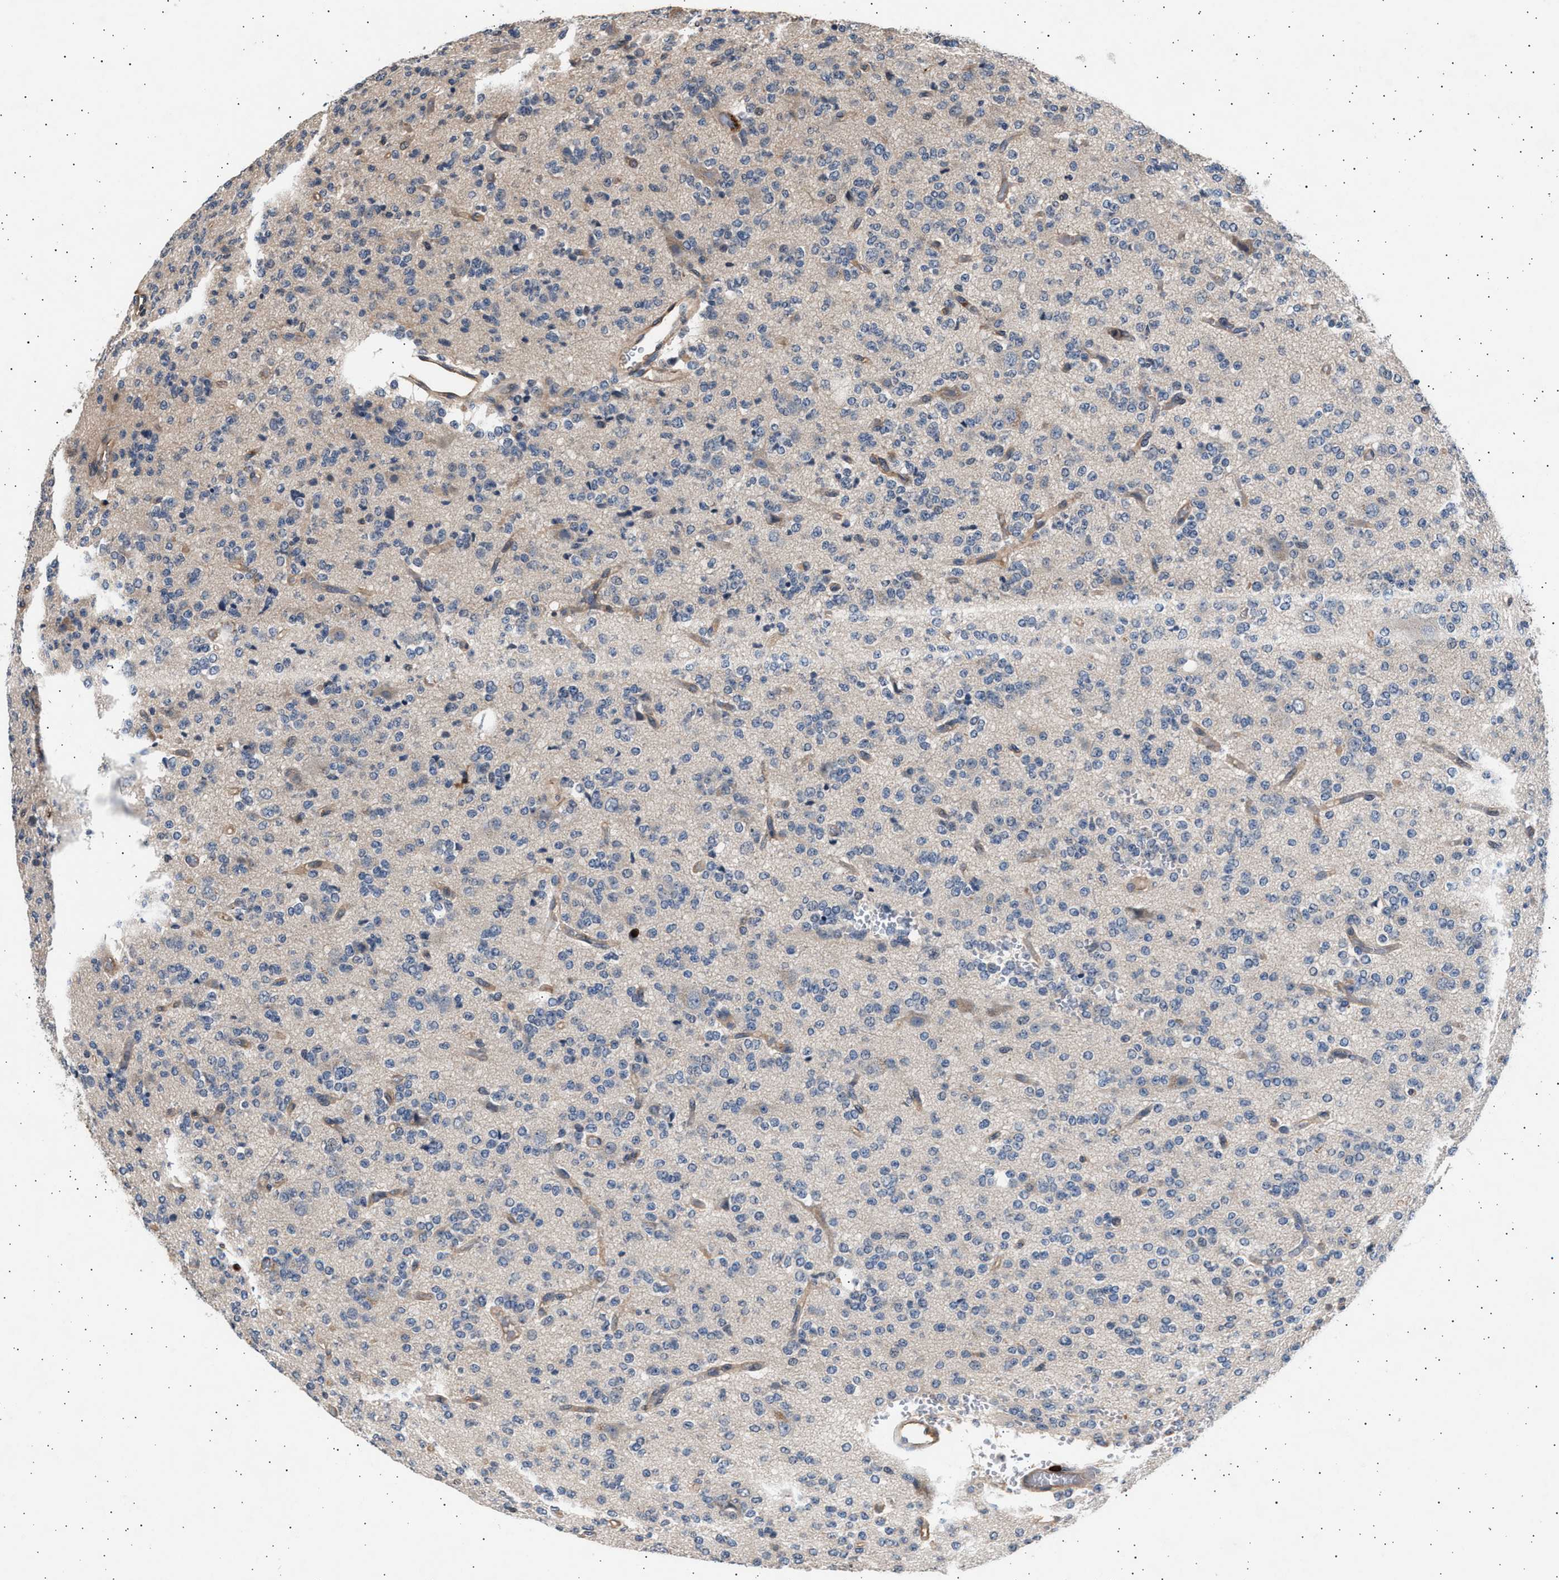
{"staining": {"intensity": "negative", "quantity": "none", "location": "none"}, "tissue": "glioma", "cell_type": "Tumor cells", "image_type": "cancer", "snomed": [{"axis": "morphology", "description": "Glioma, malignant, Low grade"}, {"axis": "topography", "description": "Brain"}], "caption": "Immunohistochemical staining of human glioma demonstrates no significant expression in tumor cells.", "gene": "GRAP2", "patient": {"sex": "male", "age": 38}}